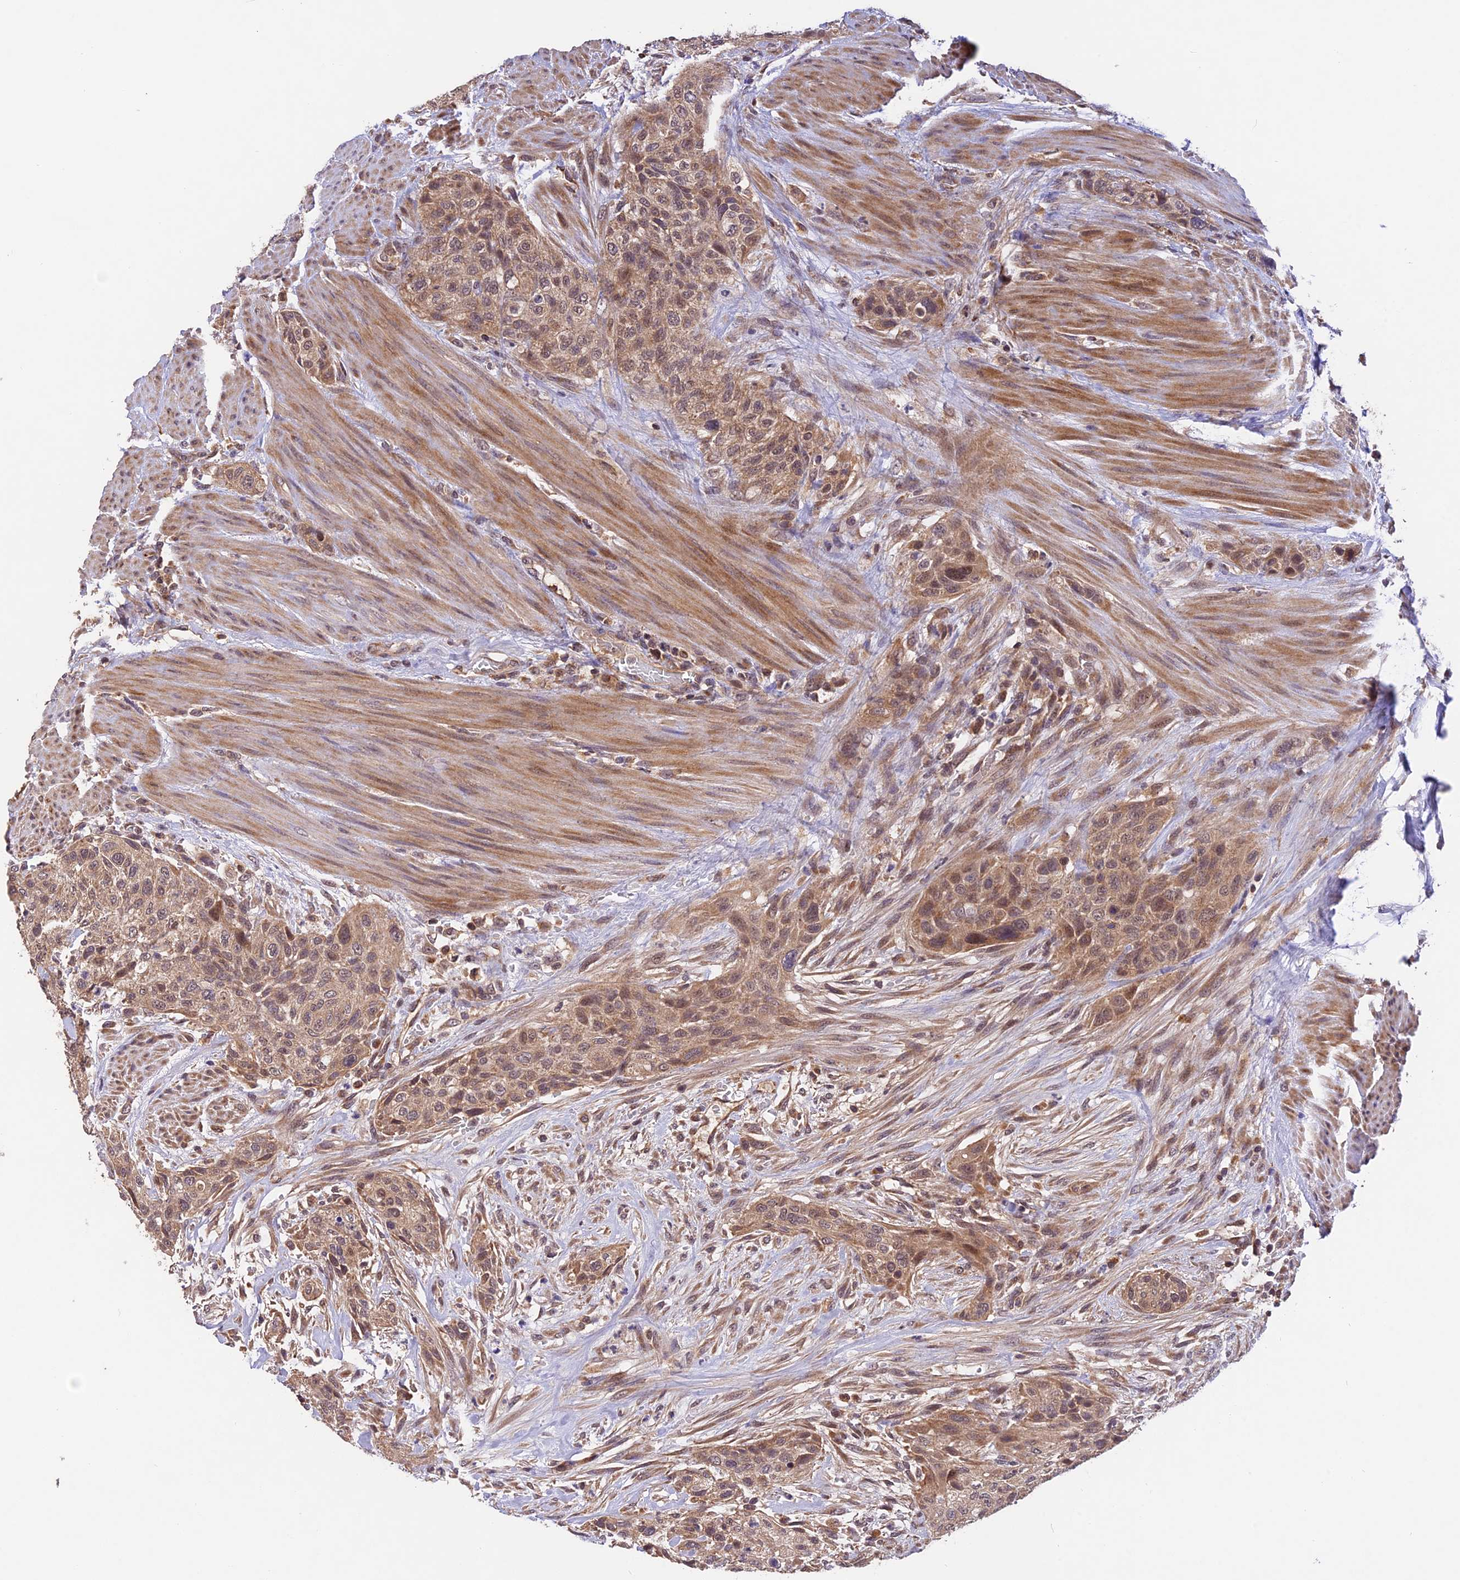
{"staining": {"intensity": "moderate", "quantity": ">75%", "location": "cytoplasmic/membranous"}, "tissue": "urothelial cancer", "cell_type": "Tumor cells", "image_type": "cancer", "snomed": [{"axis": "morphology", "description": "Urothelial carcinoma, High grade"}, {"axis": "topography", "description": "Urinary bladder"}], "caption": "Approximately >75% of tumor cells in high-grade urothelial carcinoma demonstrate moderate cytoplasmic/membranous protein positivity as visualized by brown immunohistochemical staining.", "gene": "MNS1", "patient": {"sex": "male", "age": 35}}